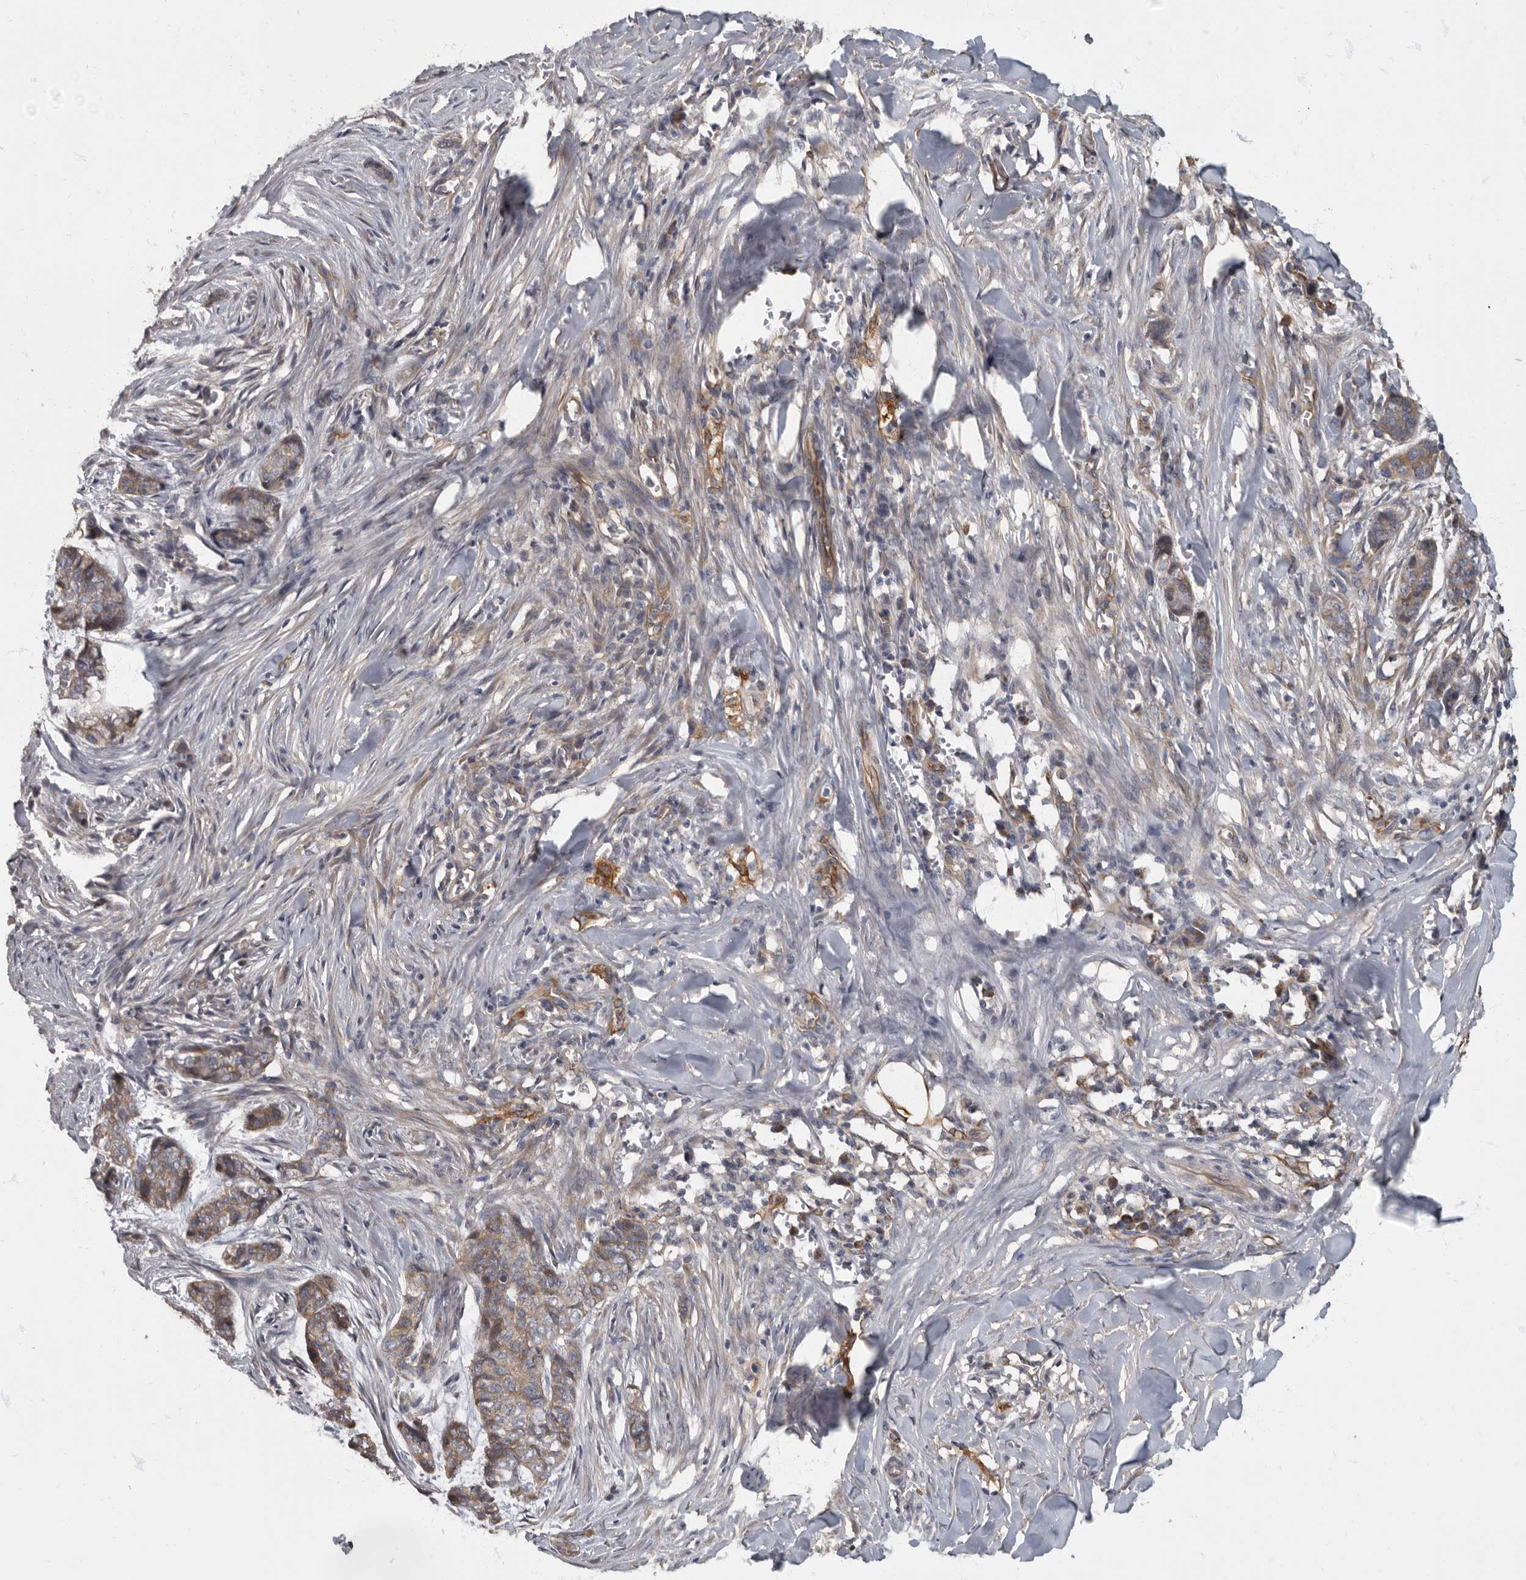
{"staining": {"intensity": "weak", "quantity": ">75%", "location": "cytoplasmic/membranous"}, "tissue": "skin cancer", "cell_type": "Tumor cells", "image_type": "cancer", "snomed": [{"axis": "morphology", "description": "Basal cell carcinoma"}, {"axis": "topography", "description": "Skin"}], "caption": "High-power microscopy captured an immunohistochemistry photomicrograph of skin cancer, revealing weak cytoplasmic/membranous expression in approximately >75% of tumor cells.", "gene": "PDK1", "patient": {"sex": "female", "age": 64}}